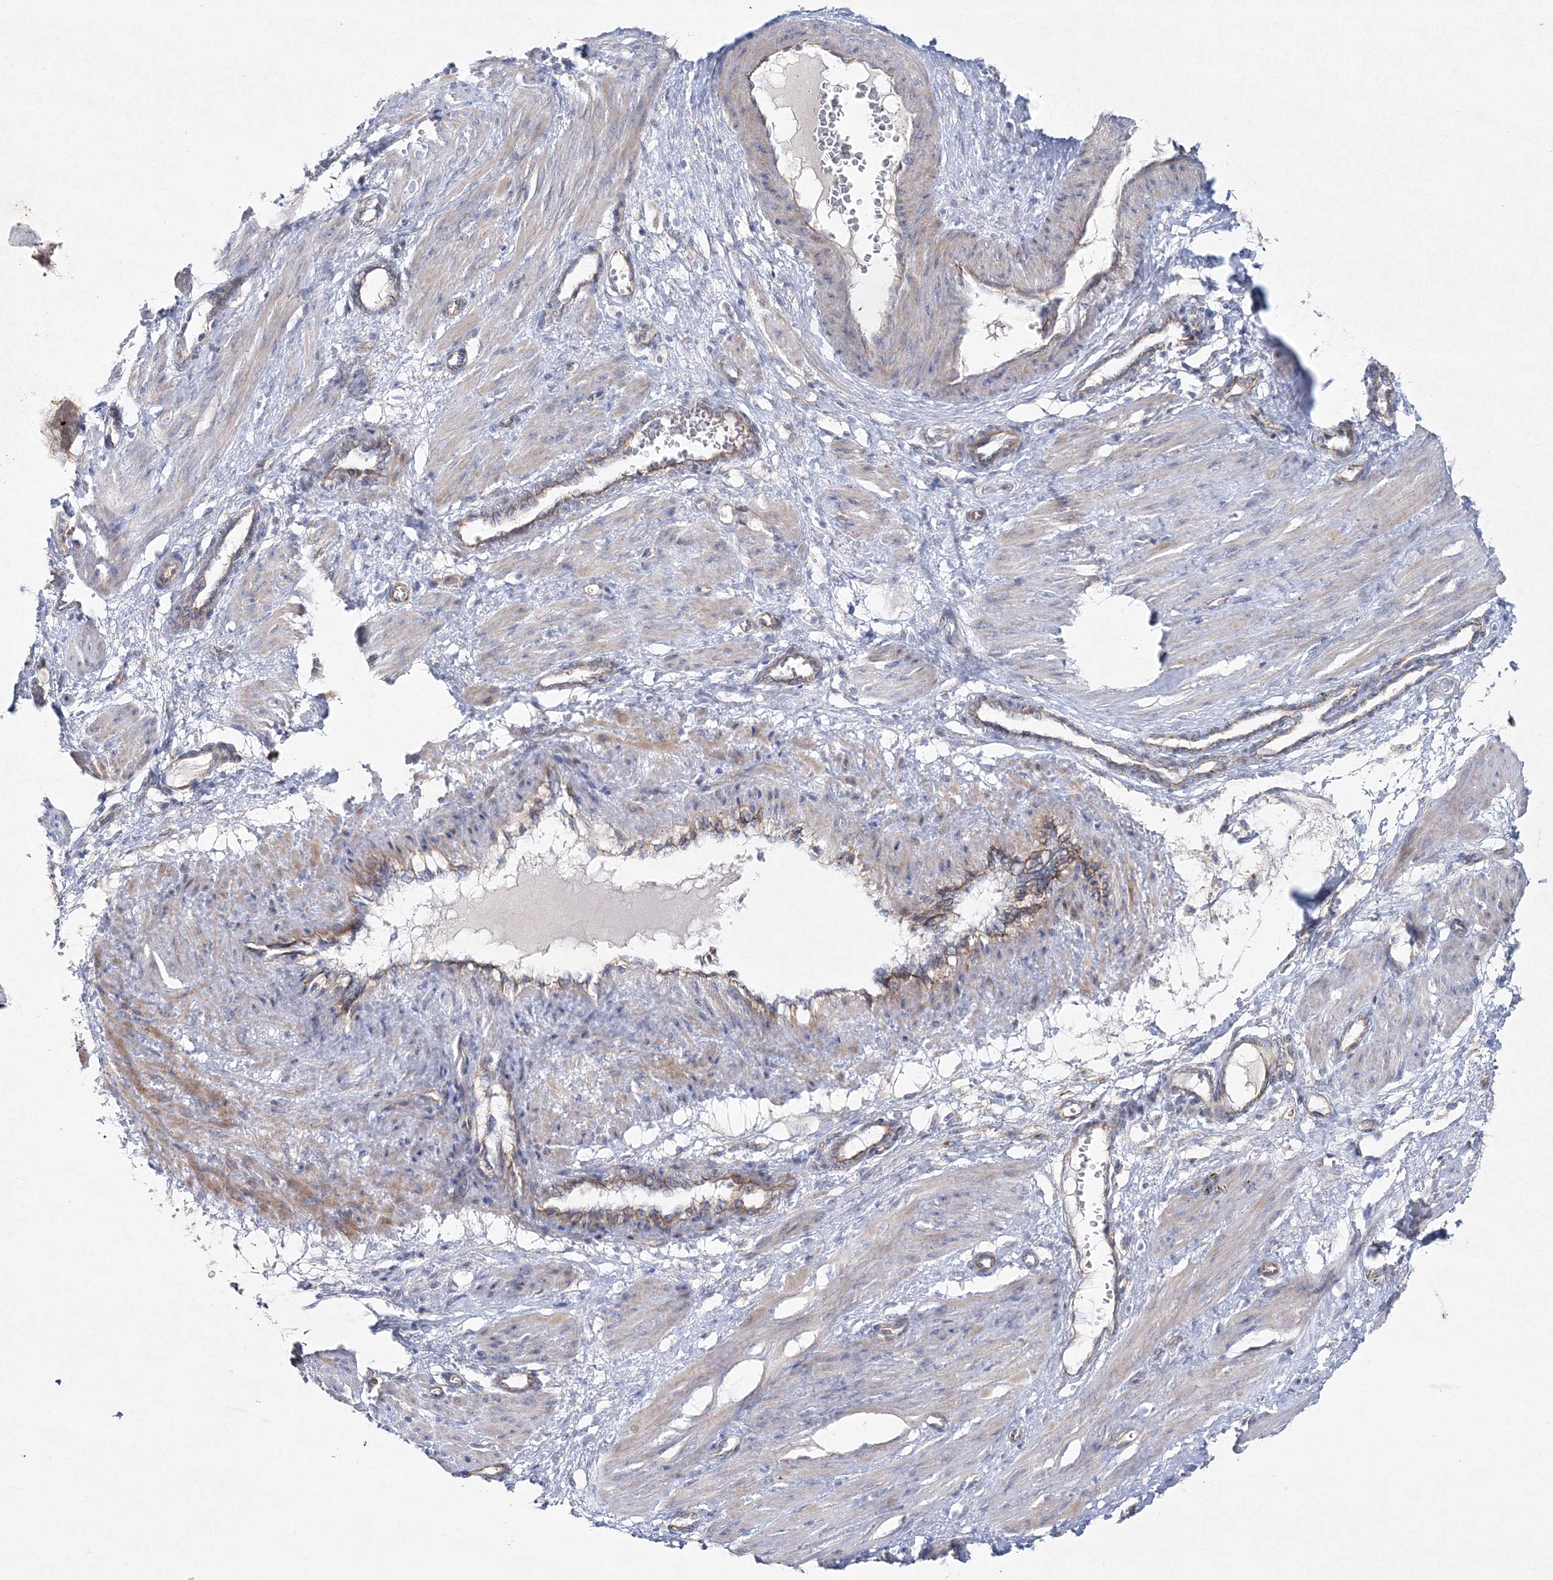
{"staining": {"intensity": "weak", "quantity": "25%-75%", "location": "cytoplasmic/membranous"}, "tissue": "smooth muscle", "cell_type": "Smooth muscle cells", "image_type": "normal", "snomed": [{"axis": "morphology", "description": "Normal tissue, NOS"}, {"axis": "topography", "description": "Endometrium"}], "caption": "Weak cytoplasmic/membranous expression is seen in approximately 25%-75% of smooth muscle cells in benign smooth muscle.", "gene": "NAA40", "patient": {"sex": "female", "age": 33}}